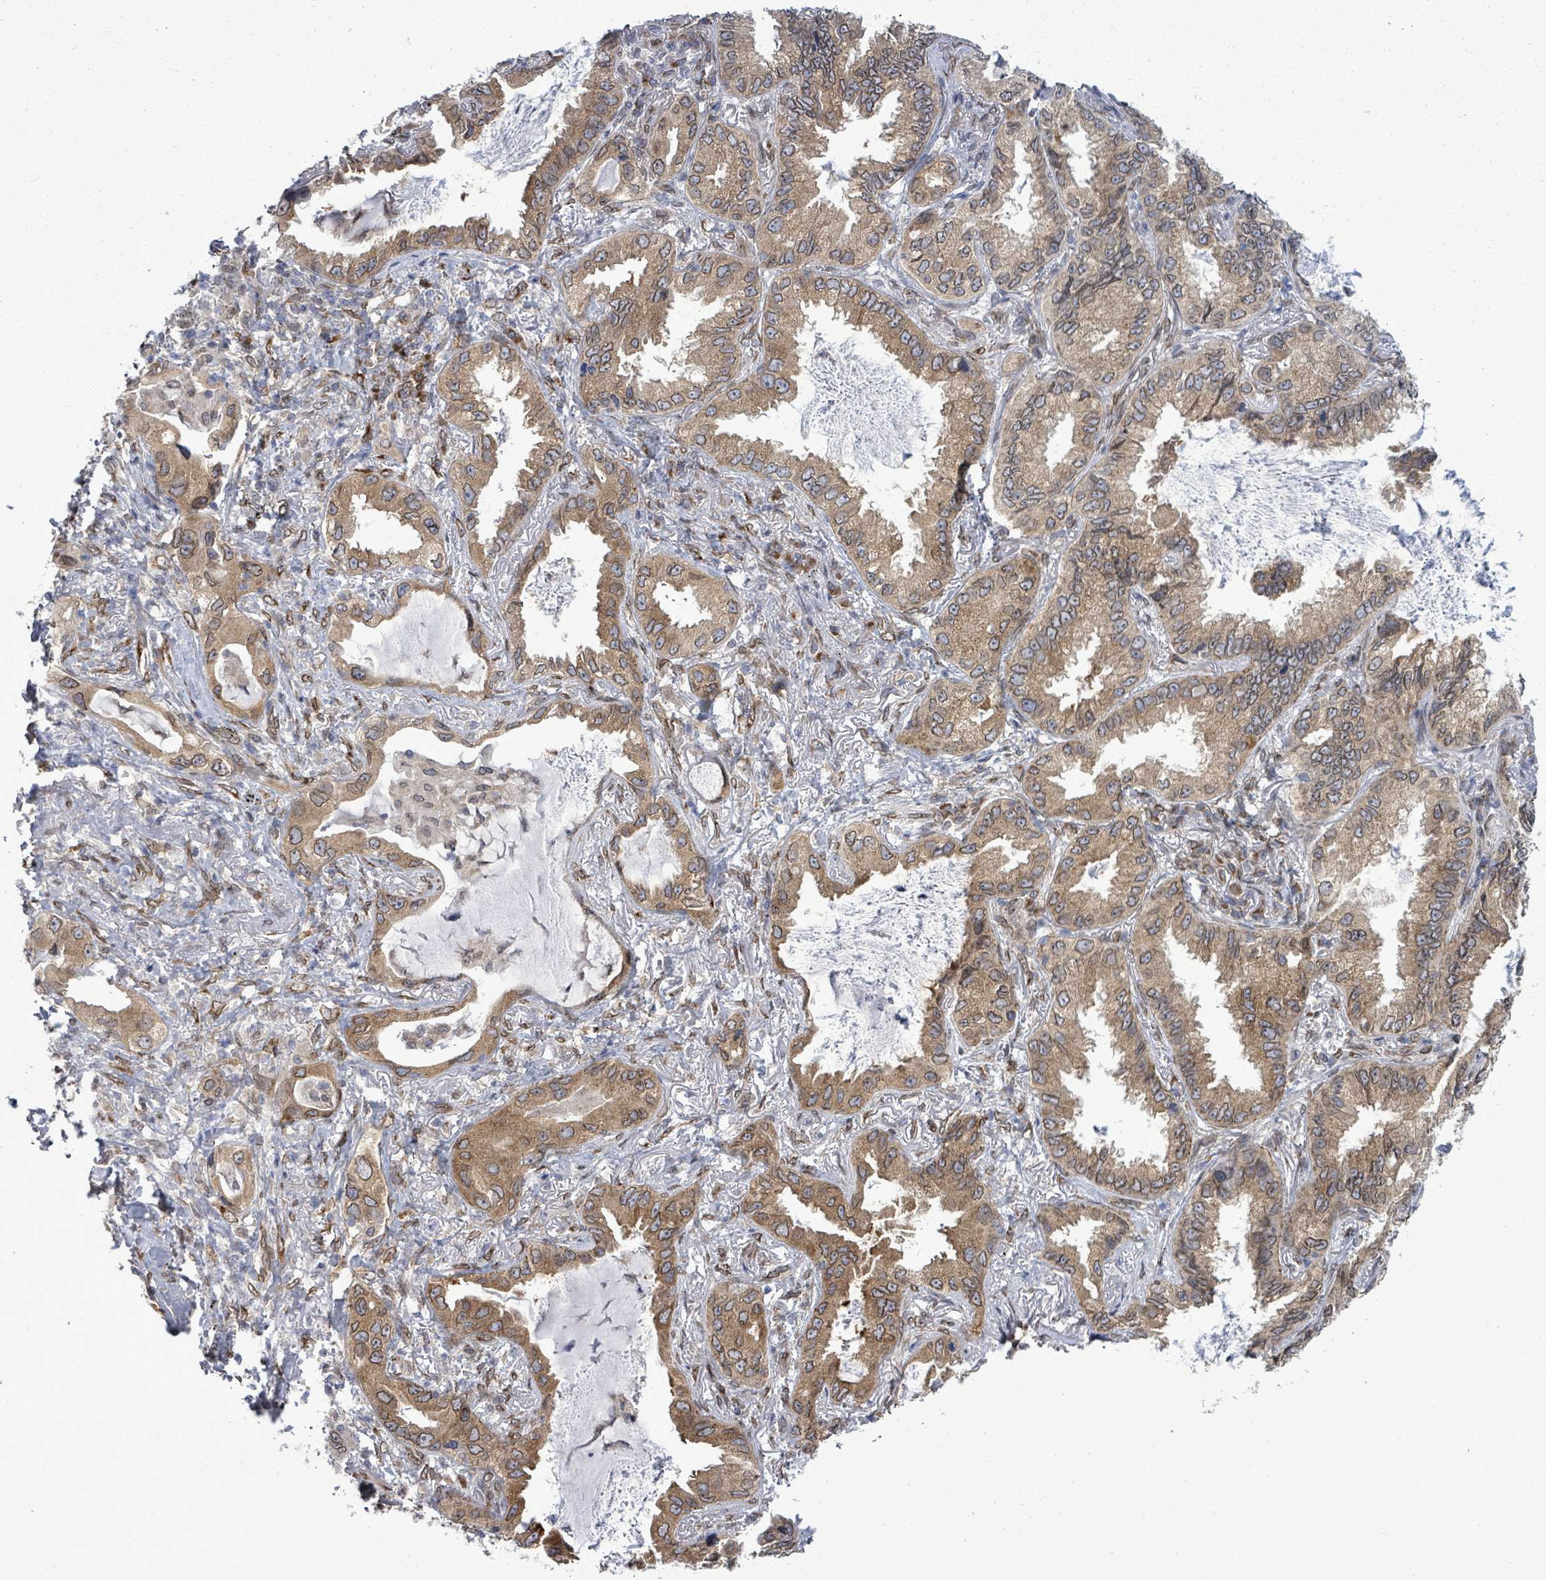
{"staining": {"intensity": "moderate", "quantity": ">75%", "location": "cytoplasmic/membranous,nuclear"}, "tissue": "lung cancer", "cell_type": "Tumor cells", "image_type": "cancer", "snomed": [{"axis": "morphology", "description": "Adenocarcinoma, NOS"}, {"axis": "topography", "description": "Lung"}], "caption": "Protein staining shows moderate cytoplasmic/membranous and nuclear staining in about >75% of tumor cells in adenocarcinoma (lung).", "gene": "ARFGAP1", "patient": {"sex": "female", "age": 69}}